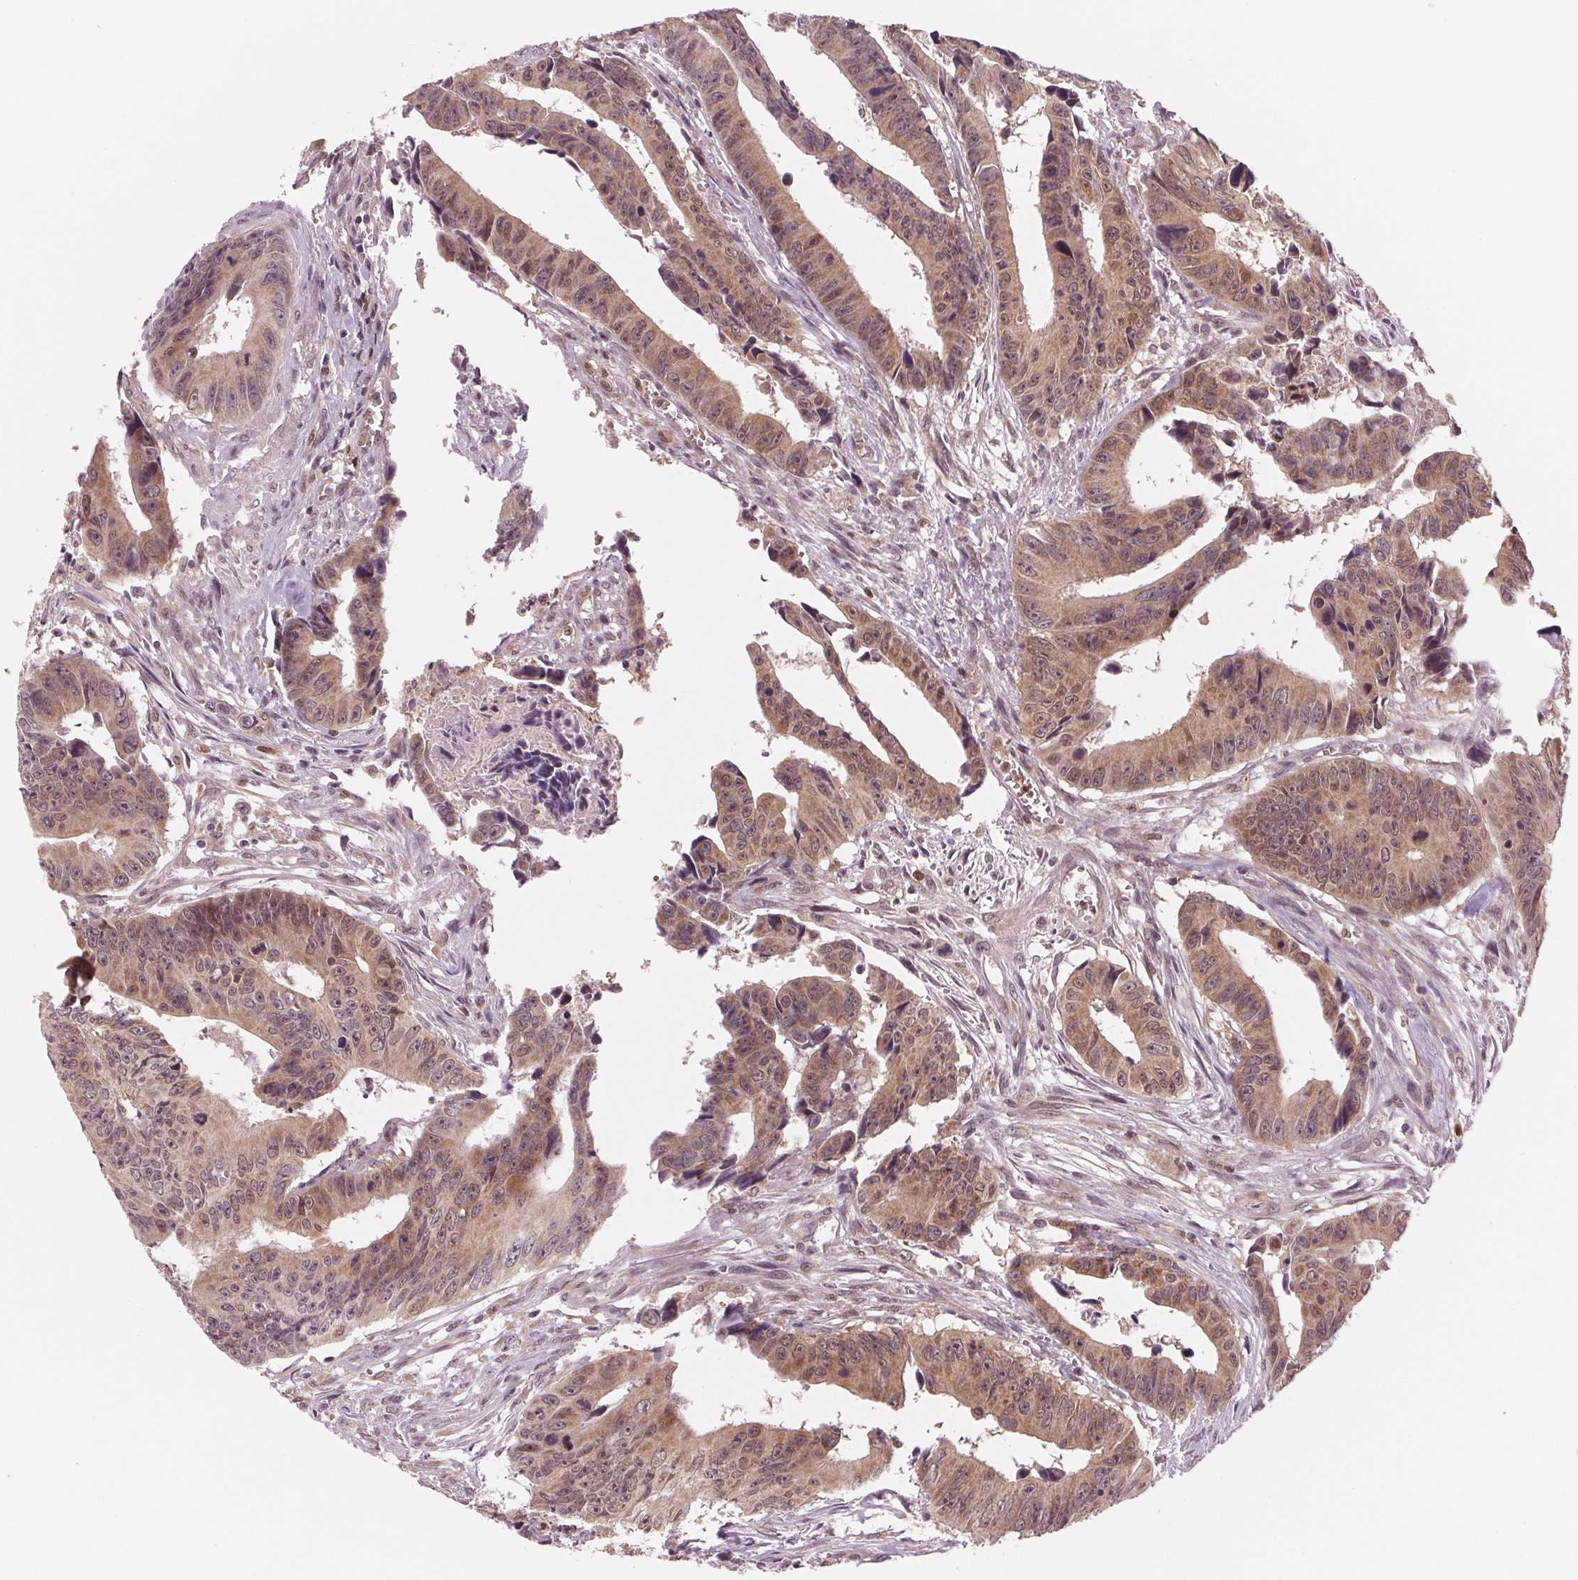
{"staining": {"intensity": "weak", "quantity": ">75%", "location": "cytoplasmic/membranous"}, "tissue": "colorectal cancer", "cell_type": "Tumor cells", "image_type": "cancer", "snomed": [{"axis": "morphology", "description": "Adenocarcinoma, NOS"}, {"axis": "topography", "description": "Colon"}], "caption": "Adenocarcinoma (colorectal) stained with DAB (3,3'-diaminobenzidine) immunohistochemistry (IHC) displays low levels of weak cytoplasmic/membranous staining in approximately >75% of tumor cells.", "gene": "STAT3", "patient": {"sex": "female", "age": 87}}